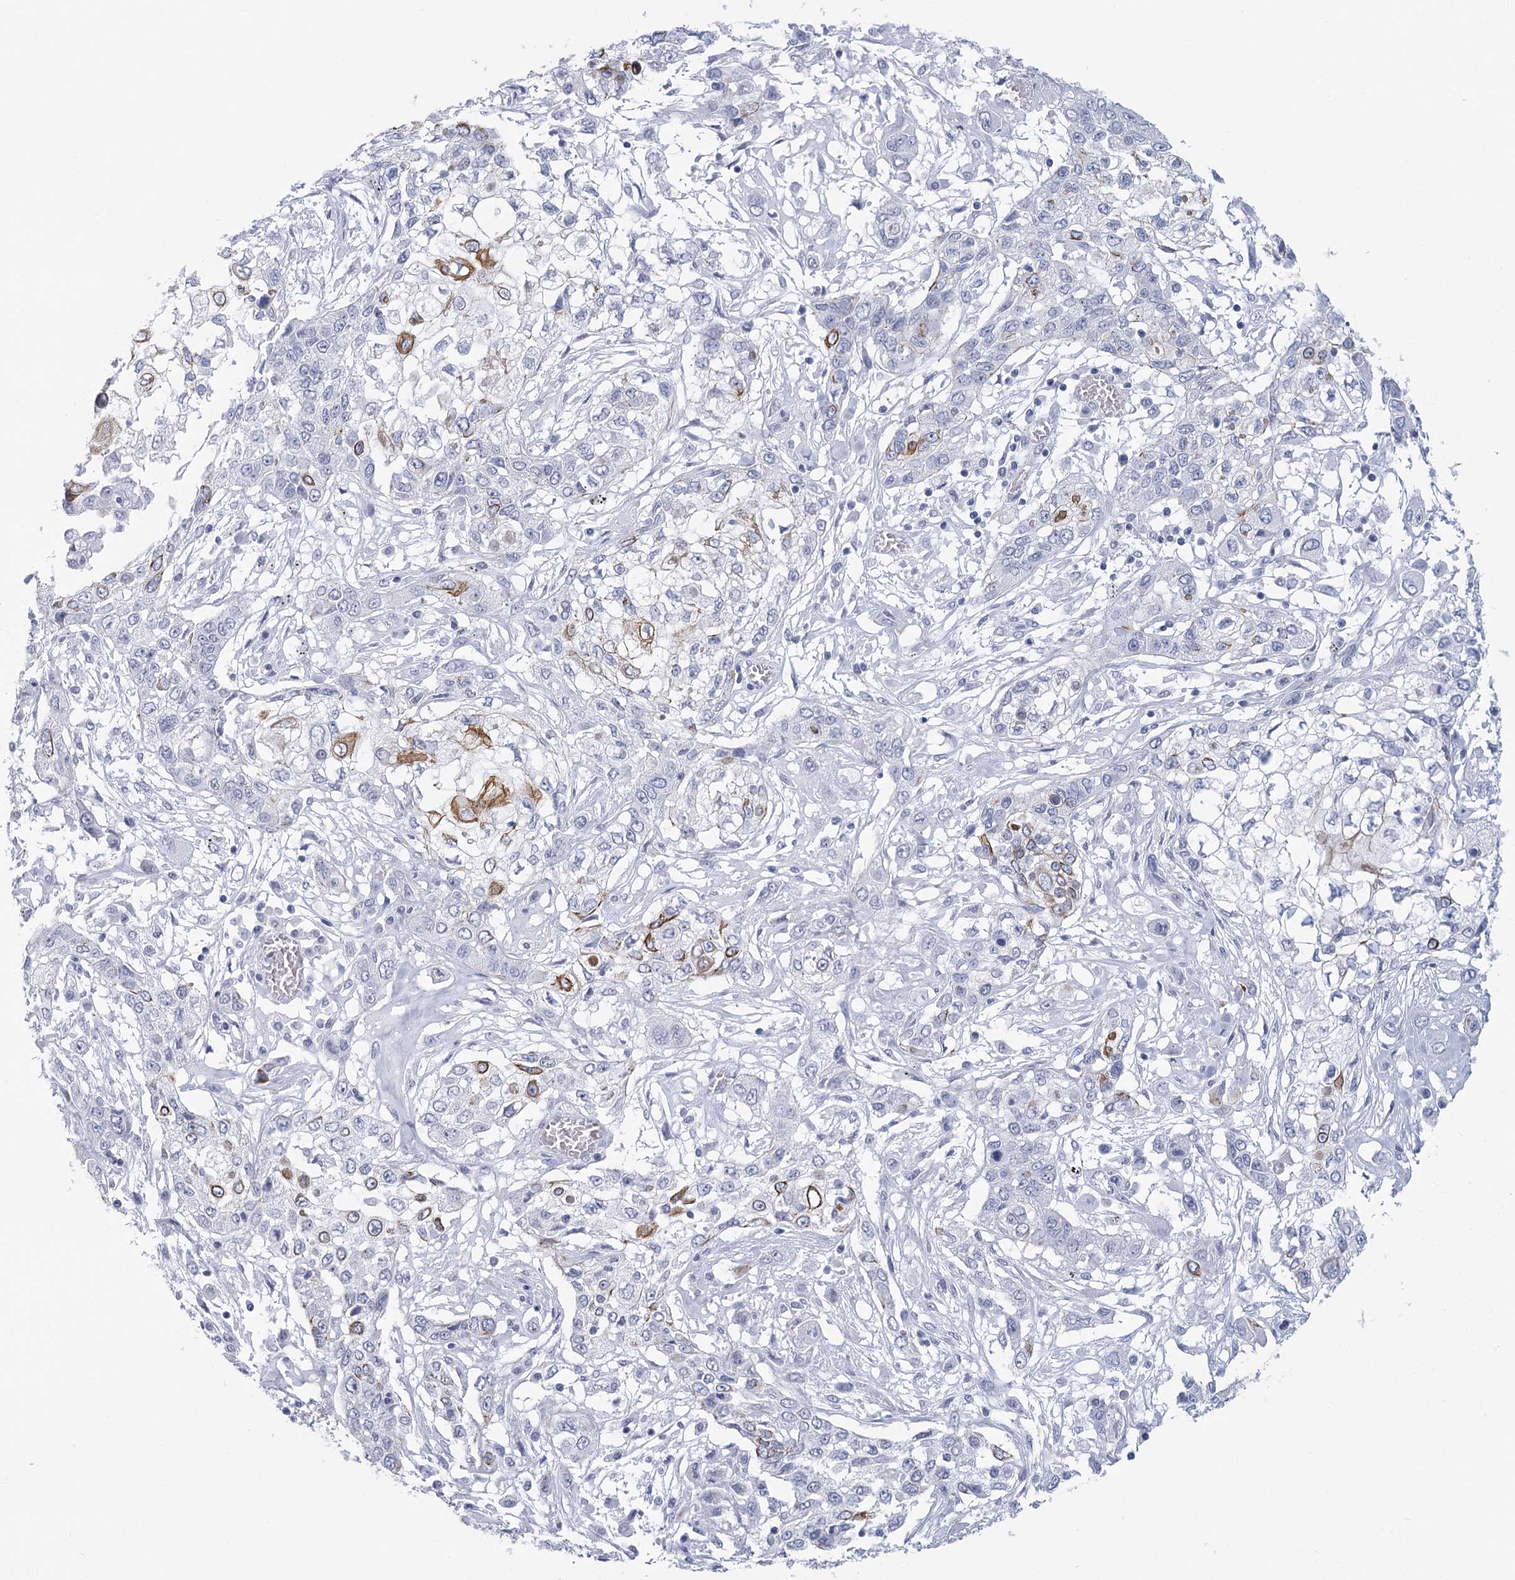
{"staining": {"intensity": "moderate", "quantity": "<25%", "location": "cytoplasmic/membranous"}, "tissue": "lung cancer", "cell_type": "Tumor cells", "image_type": "cancer", "snomed": [{"axis": "morphology", "description": "Squamous cell carcinoma, NOS"}, {"axis": "topography", "description": "Lung"}], "caption": "This histopathology image exhibits IHC staining of human lung cancer, with low moderate cytoplasmic/membranous expression in approximately <25% of tumor cells.", "gene": "WNT8B", "patient": {"sex": "male", "age": 71}}